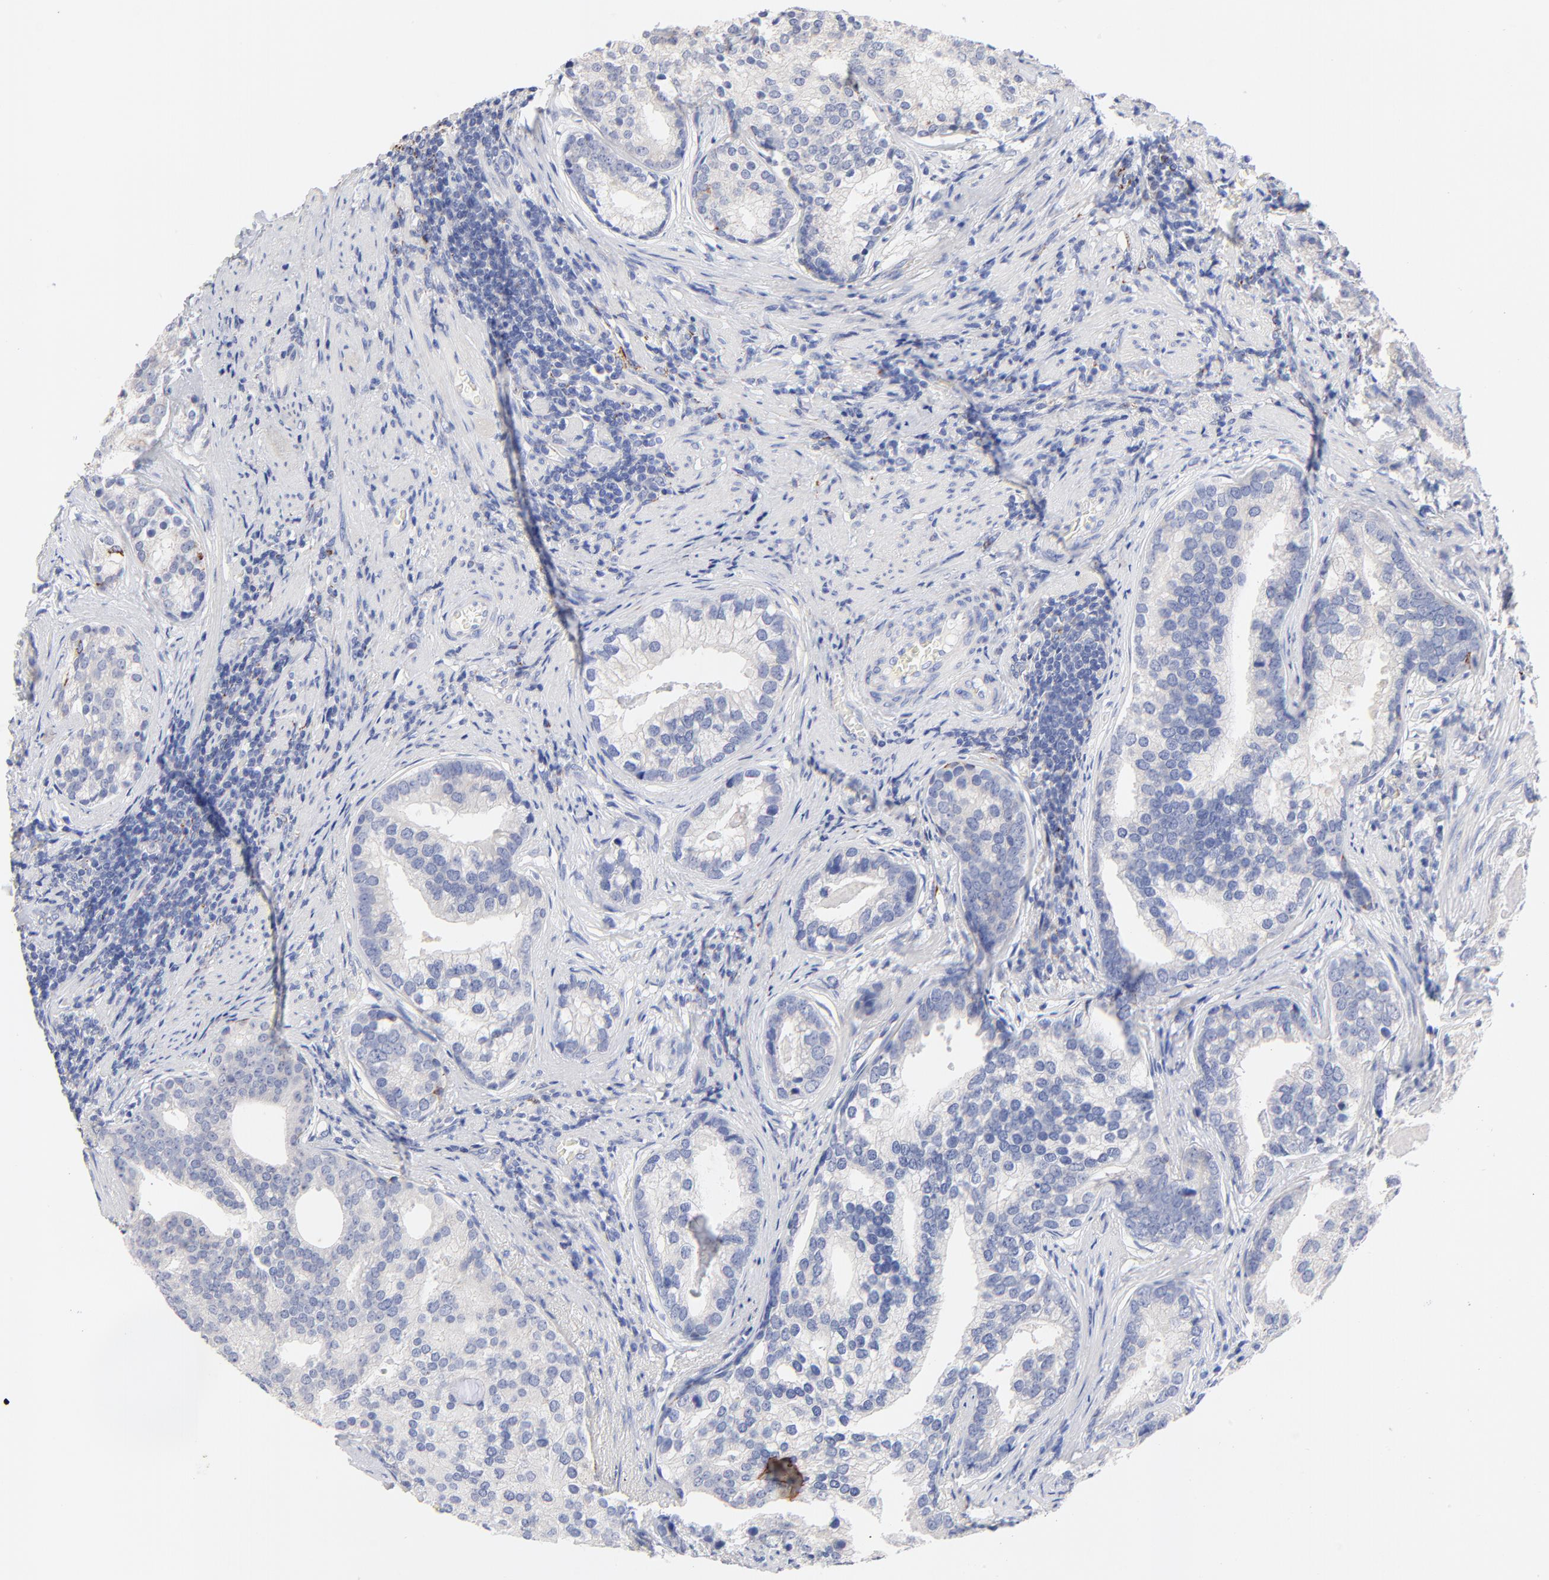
{"staining": {"intensity": "negative", "quantity": "none", "location": "none"}, "tissue": "prostate cancer", "cell_type": "Tumor cells", "image_type": "cancer", "snomed": [{"axis": "morphology", "description": "Adenocarcinoma, Low grade"}, {"axis": "topography", "description": "Prostate"}], "caption": "Immunohistochemistry image of human adenocarcinoma (low-grade) (prostate) stained for a protein (brown), which exhibits no expression in tumor cells. (DAB immunohistochemistry (IHC), high magnification).", "gene": "FBXO10", "patient": {"sex": "male", "age": 71}}